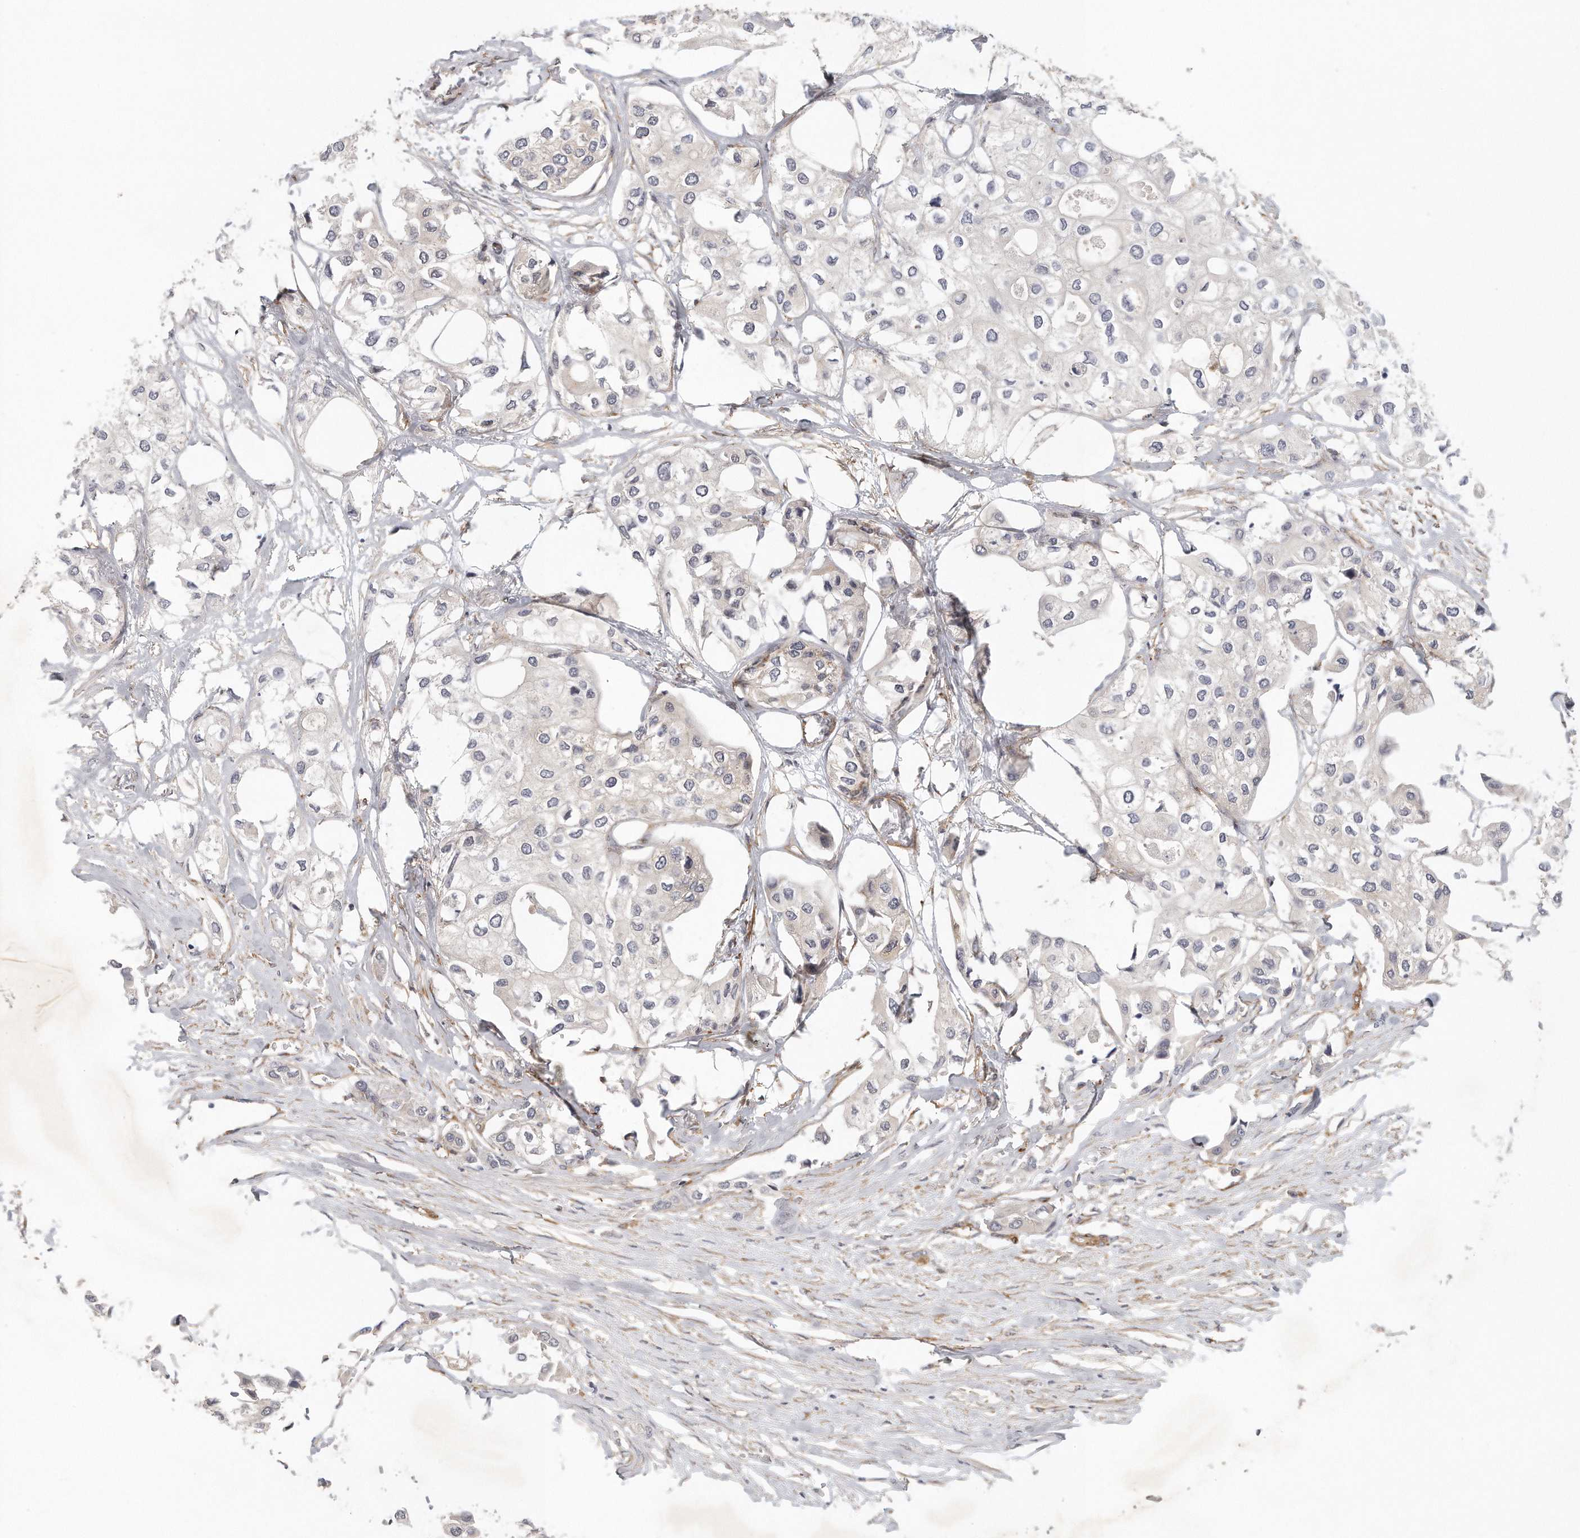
{"staining": {"intensity": "negative", "quantity": "none", "location": "none"}, "tissue": "urothelial cancer", "cell_type": "Tumor cells", "image_type": "cancer", "snomed": [{"axis": "morphology", "description": "Urothelial carcinoma, High grade"}, {"axis": "topography", "description": "Urinary bladder"}], "caption": "A high-resolution image shows immunohistochemistry staining of urothelial cancer, which demonstrates no significant staining in tumor cells. (DAB immunohistochemistry (IHC) visualized using brightfield microscopy, high magnification).", "gene": "MTERF4", "patient": {"sex": "male", "age": 64}}